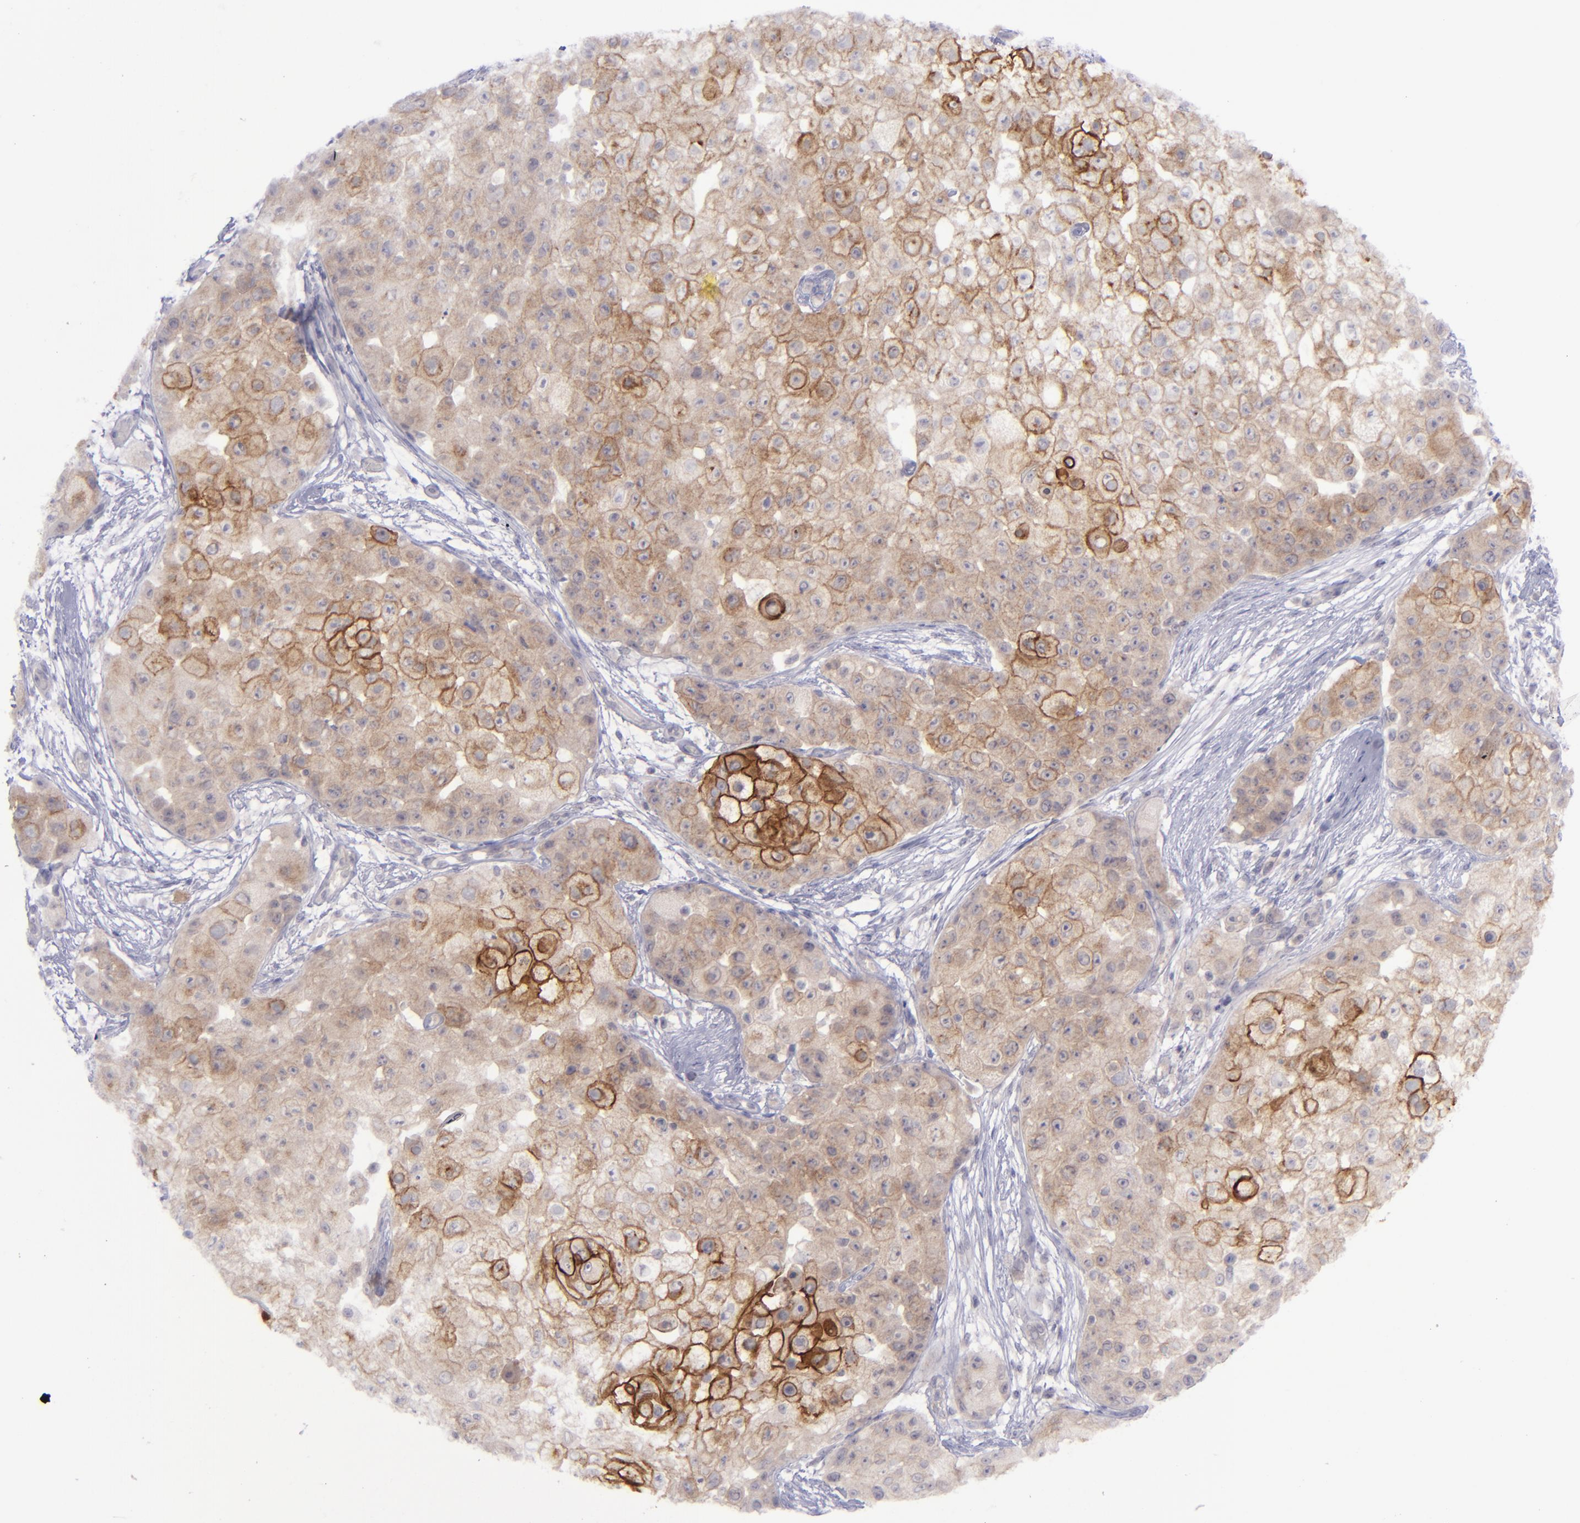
{"staining": {"intensity": "moderate", "quantity": "25%-75%", "location": "cytoplasmic/membranous"}, "tissue": "skin cancer", "cell_type": "Tumor cells", "image_type": "cancer", "snomed": [{"axis": "morphology", "description": "Squamous cell carcinoma, NOS"}, {"axis": "topography", "description": "Skin"}], "caption": "Brown immunohistochemical staining in human skin cancer demonstrates moderate cytoplasmic/membranous positivity in approximately 25%-75% of tumor cells.", "gene": "EVPL", "patient": {"sex": "female", "age": 57}}